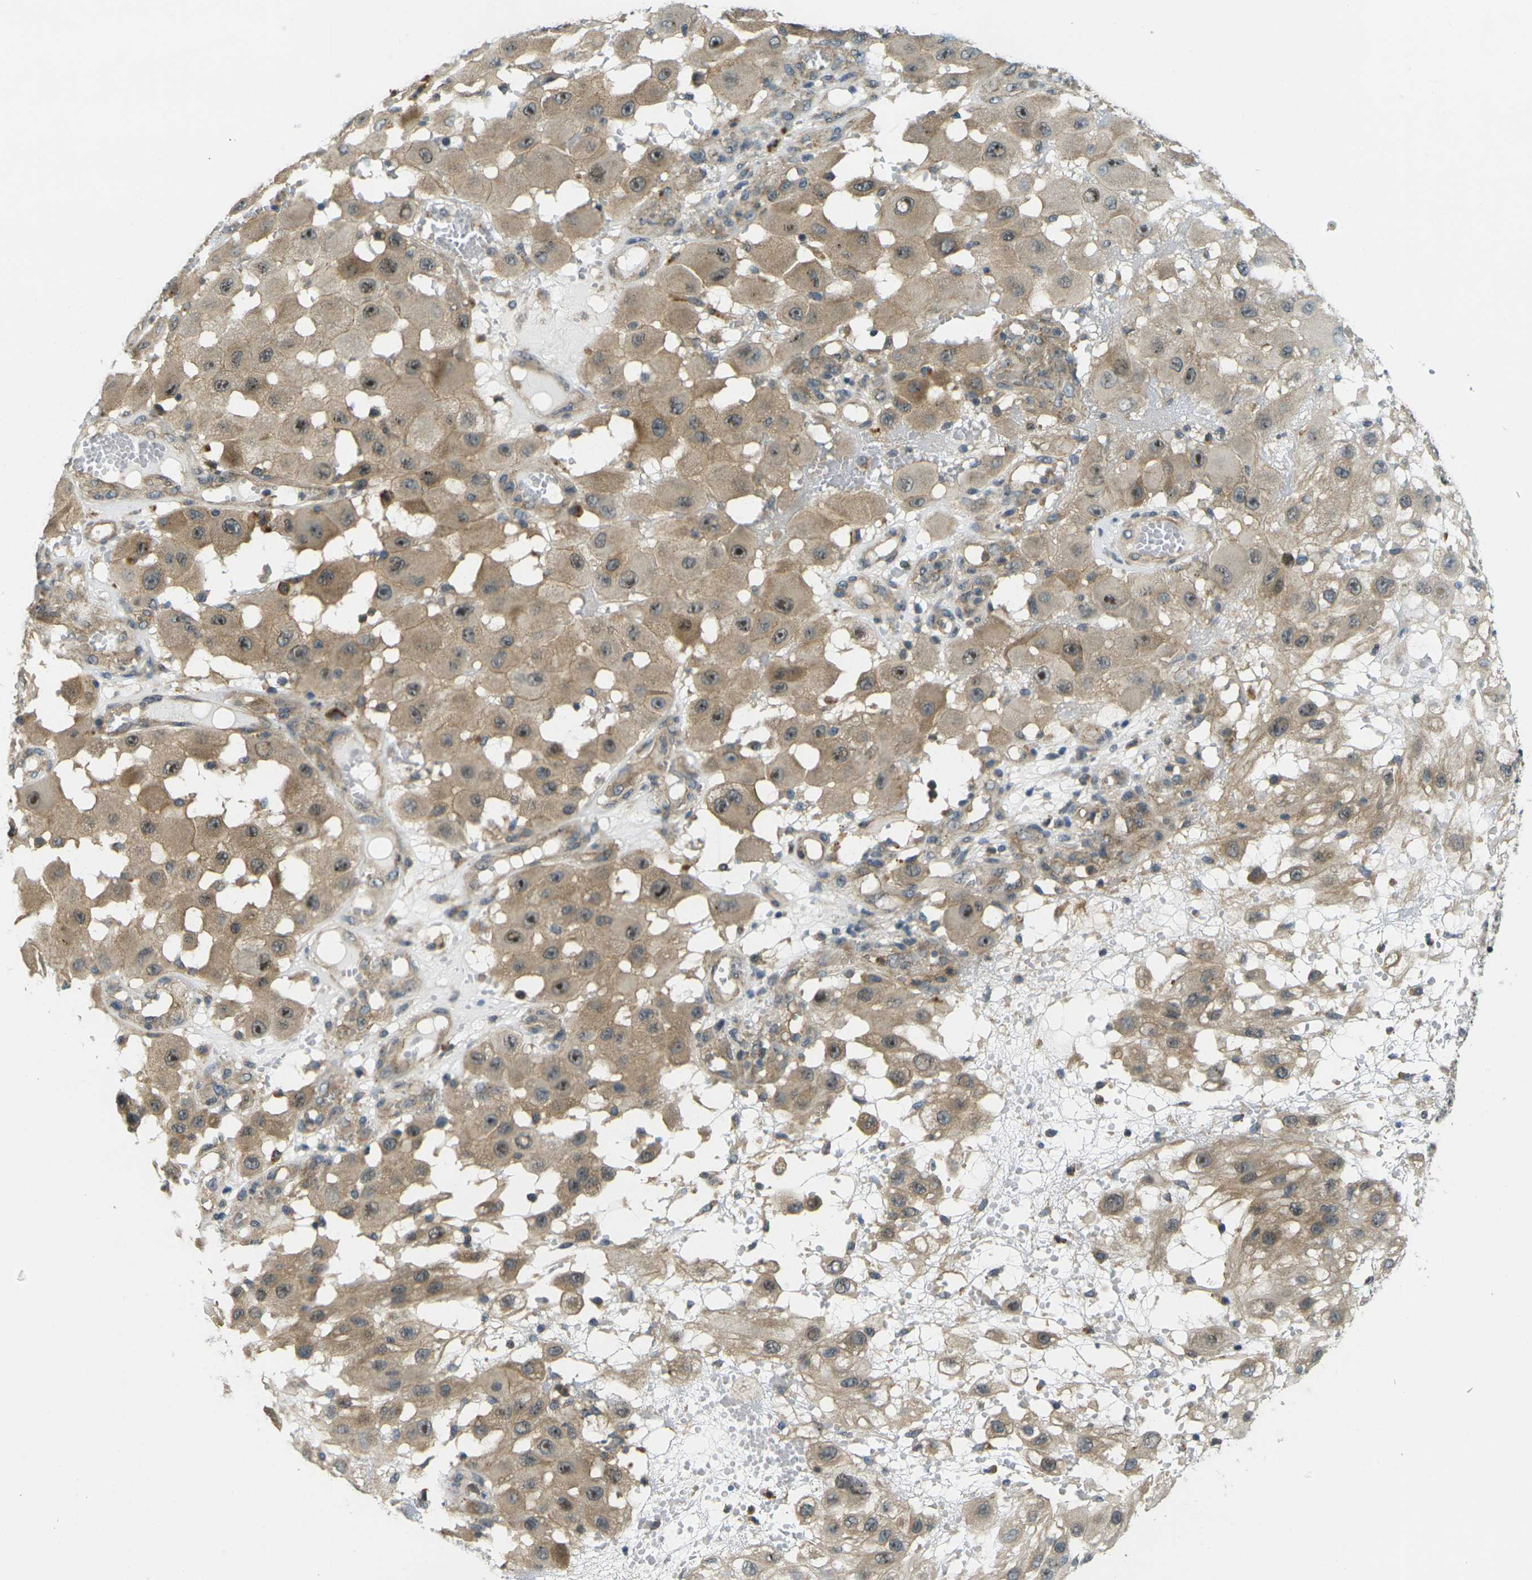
{"staining": {"intensity": "moderate", "quantity": ">75%", "location": "cytoplasmic/membranous,nuclear"}, "tissue": "melanoma", "cell_type": "Tumor cells", "image_type": "cancer", "snomed": [{"axis": "morphology", "description": "Malignant melanoma, NOS"}, {"axis": "topography", "description": "Skin"}], "caption": "This image exhibits immunohistochemistry (IHC) staining of human melanoma, with medium moderate cytoplasmic/membranous and nuclear staining in approximately >75% of tumor cells.", "gene": "KCTD10", "patient": {"sex": "female", "age": 81}}